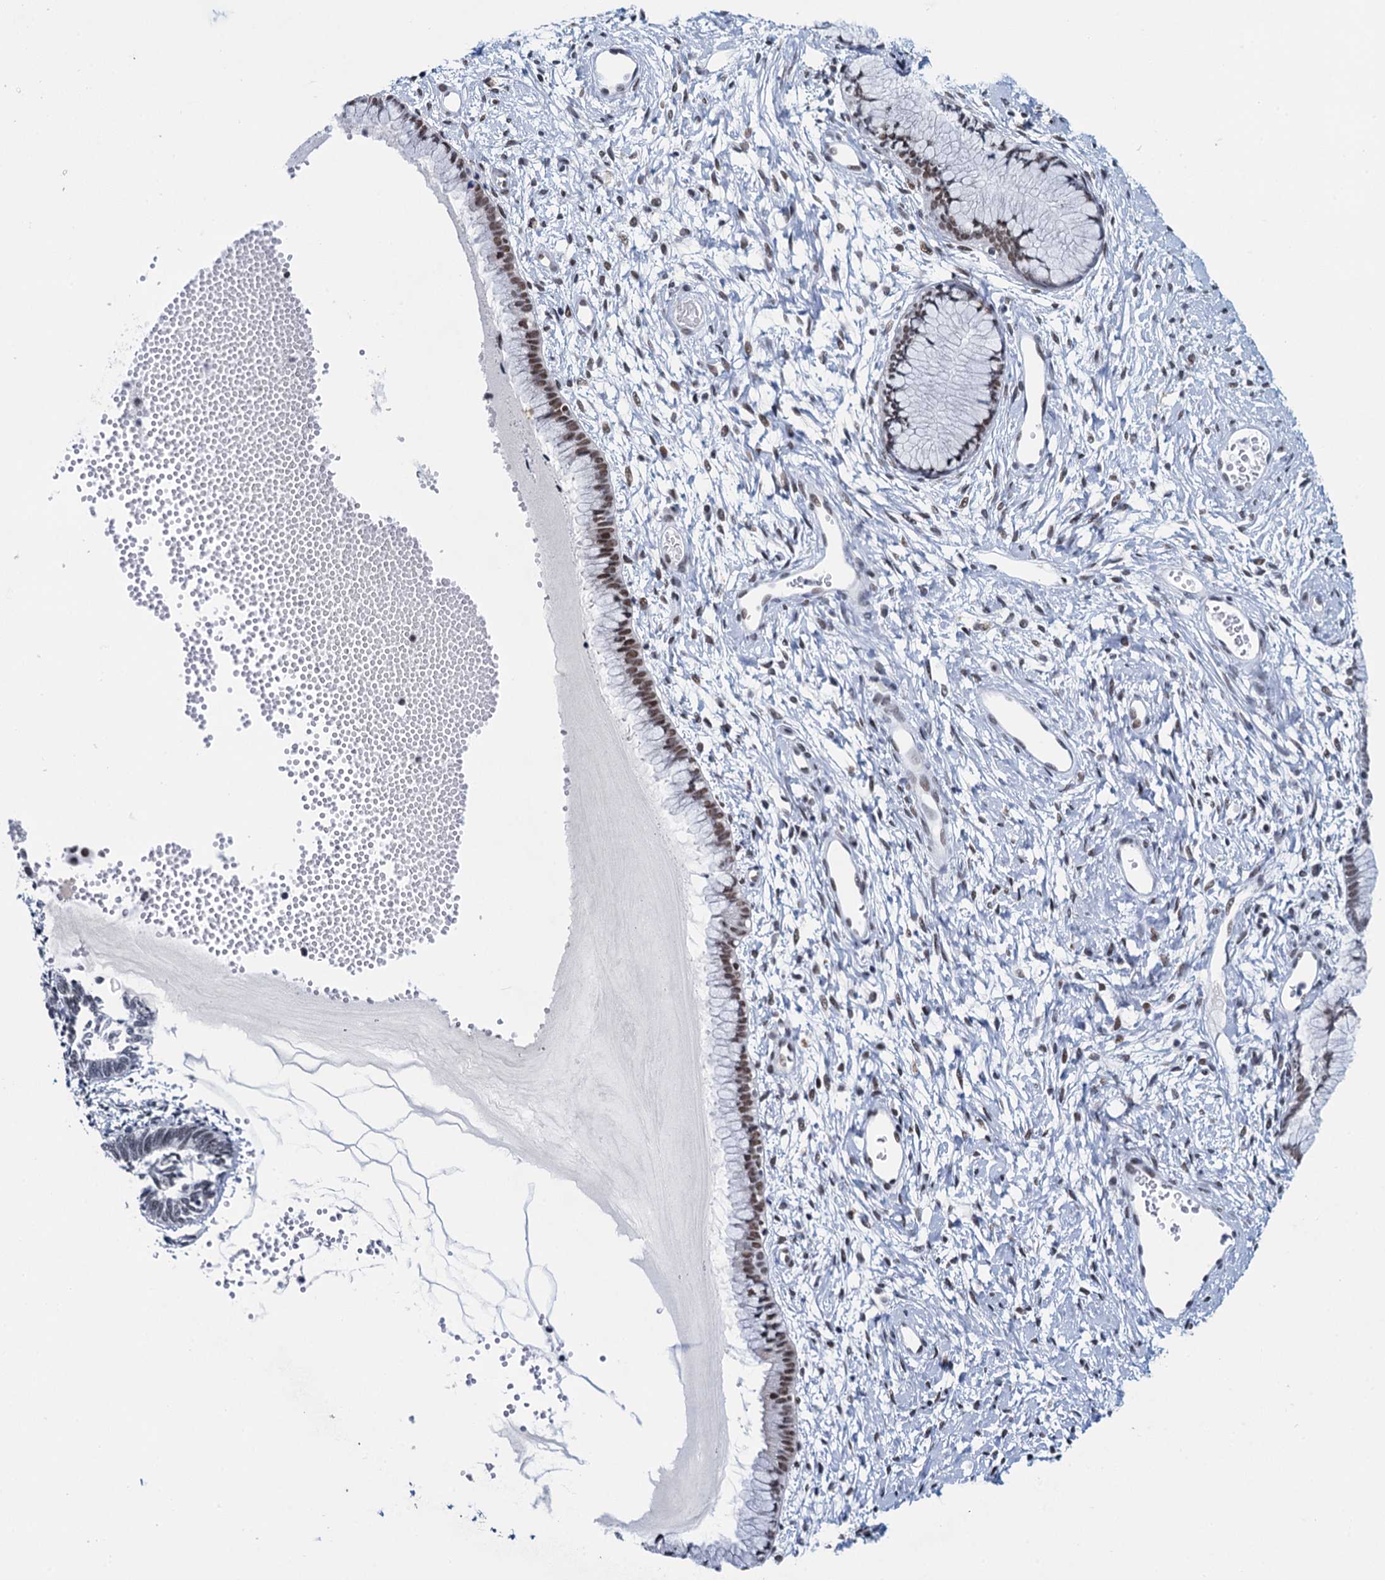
{"staining": {"intensity": "moderate", "quantity": ">75%", "location": "nuclear"}, "tissue": "cervix", "cell_type": "Glandular cells", "image_type": "normal", "snomed": [{"axis": "morphology", "description": "Normal tissue, NOS"}, {"axis": "topography", "description": "Cervix"}], "caption": "Immunohistochemical staining of benign human cervix demonstrates medium levels of moderate nuclear positivity in approximately >75% of glandular cells.", "gene": "HNRNPUL2", "patient": {"sex": "female", "age": 42}}